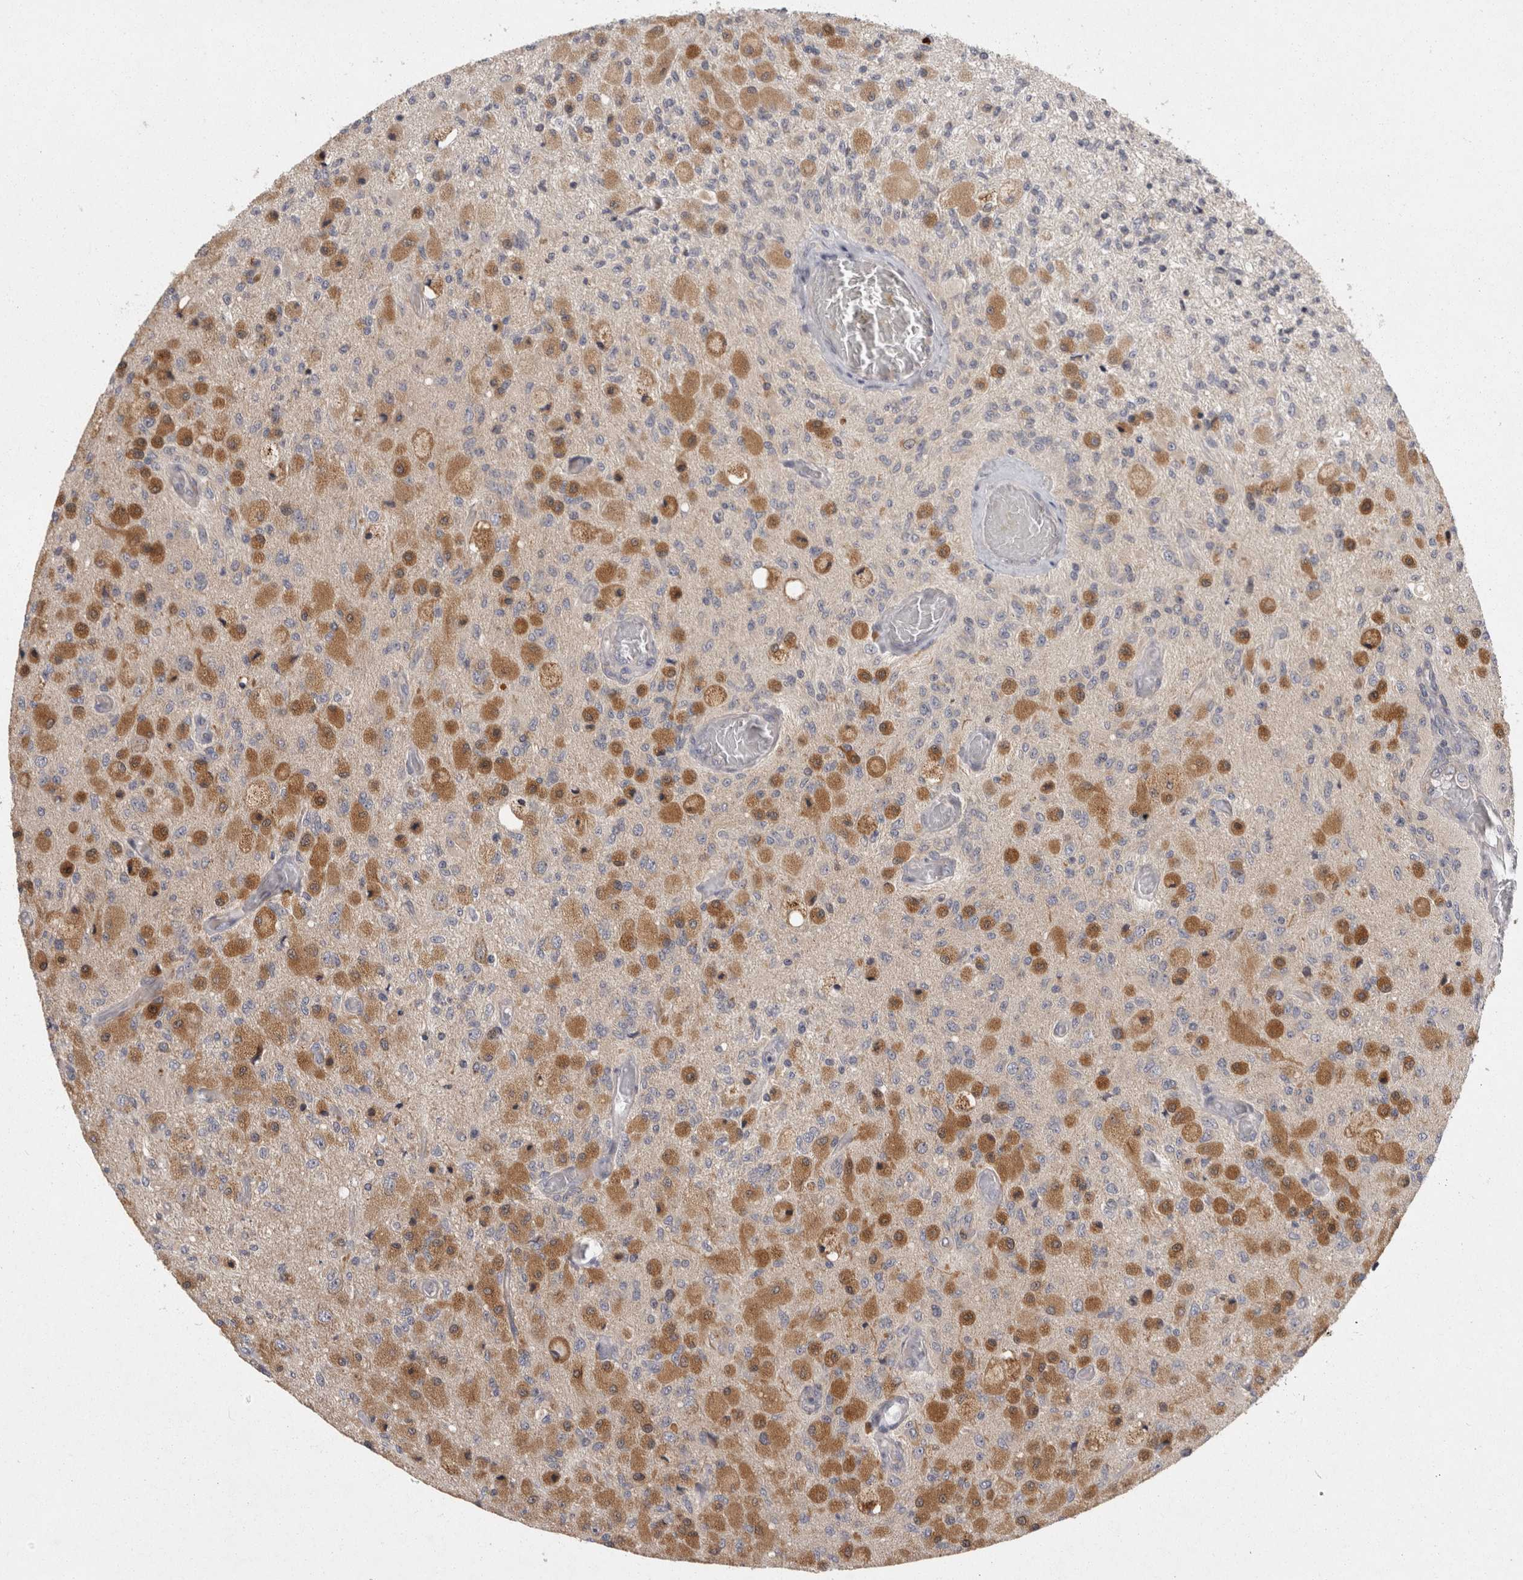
{"staining": {"intensity": "moderate", "quantity": "25%-75%", "location": "cytoplasmic/membranous"}, "tissue": "glioma", "cell_type": "Tumor cells", "image_type": "cancer", "snomed": [{"axis": "morphology", "description": "Normal tissue, NOS"}, {"axis": "morphology", "description": "Glioma, malignant, High grade"}, {"axis": "topography", "description": "Cerebral cortex"}], "caption": "Immunohistochemical staining of malignant glioma (high-grade) demonstrates medium levels of moderate cytoplasmic/membranous staining in about 25%-75% of tumor cells.", "gene": "ACAT2", "patient": {"sex": "male", "age": 77}}